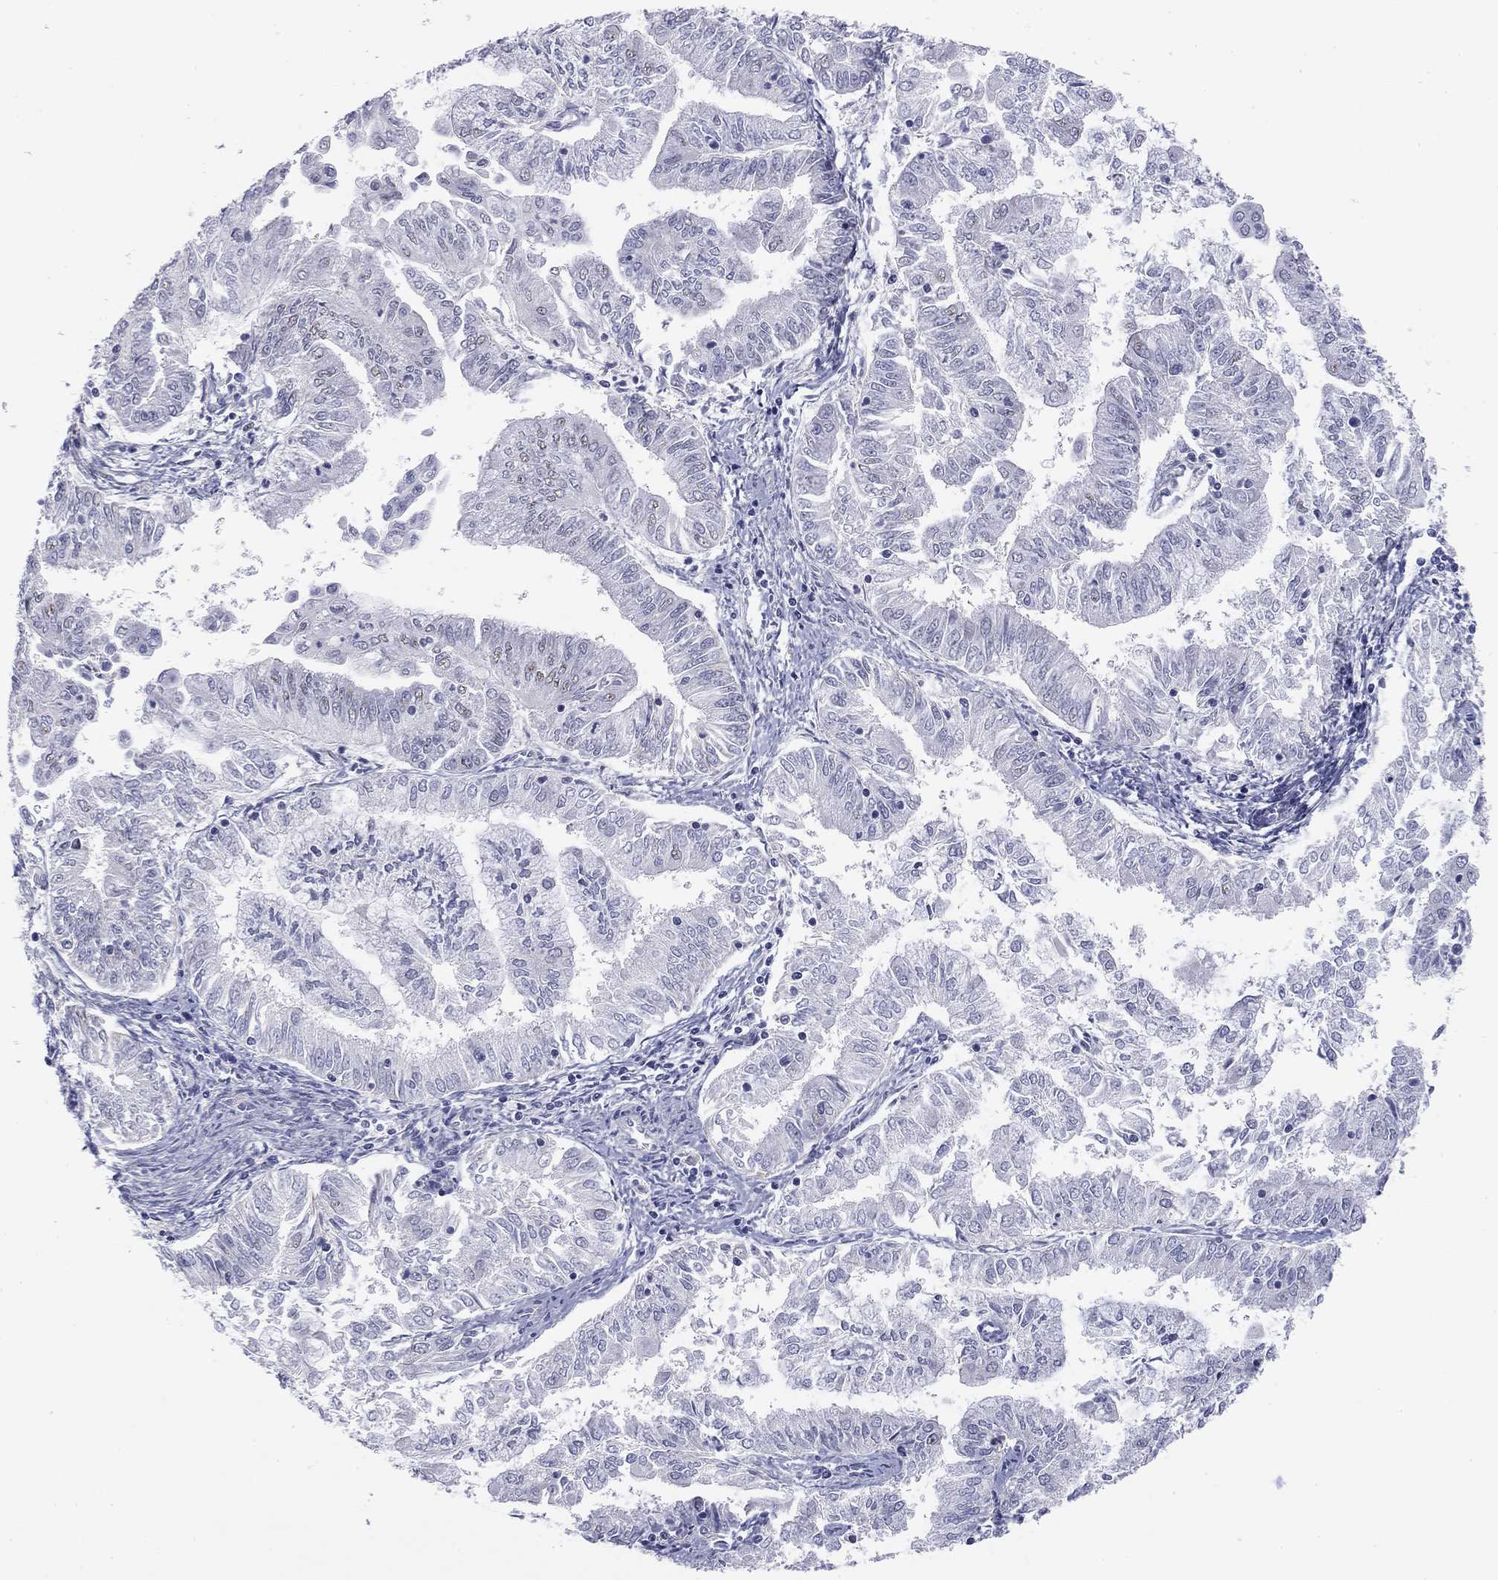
{"staining": {"intensity": "negative", "quantity": "none", "location": "none"}, "tissue": "endometrial cancer", "cell_type": "Tumor cells", "image_type": "cancer", "snomed": [{"axis": "morphology", "description": "Adenocarcinoma, NOS"}, {"axis": "topography", "description": "Endometrium"}], "caption": "This is a histopathology image of IHC staining of endometrial cancer, which shows no expression in tumor cells.", "gene": "SEPTIN3", "patient": {"sex": "female", "age": 56}}